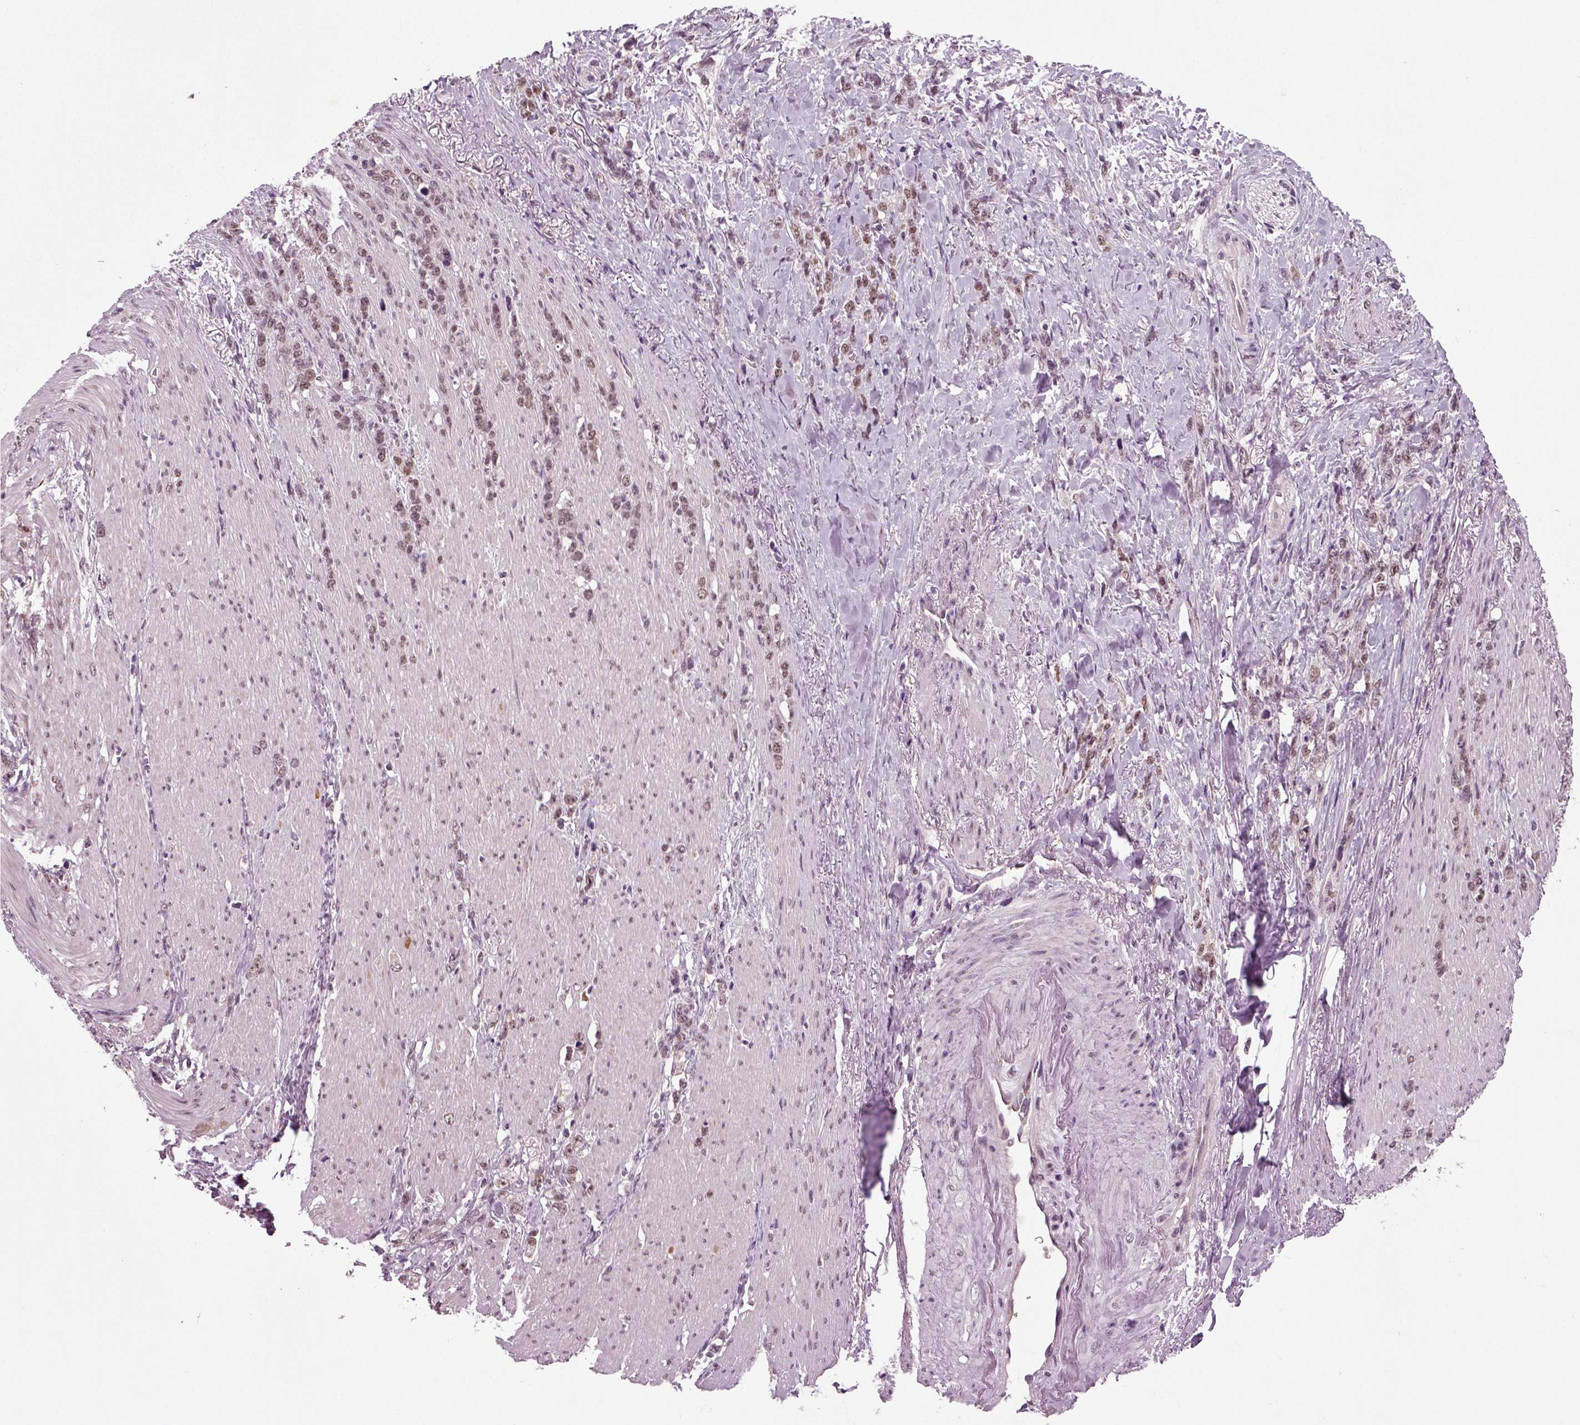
{"staining": {"intensity": "moderate", "quantity": "25%-75%", "location": "nuclear"}, "tissue": "stomach cancer", "cell_type": "Tumor cells", "image_type": "cancer", "snomed": [{"axis": "morphology", "description": "Adenocarcinoma, NOS"}, {"axis": "topography", "description": "Stomach, lower"}], "caption": "Moderate nuclear protein staining is present in about 25%-75% of tumor cells in stomach cancer (adenocarcinoma).", "gene": "RCOR3", "patient": {"sex": "male", "age": 88}}